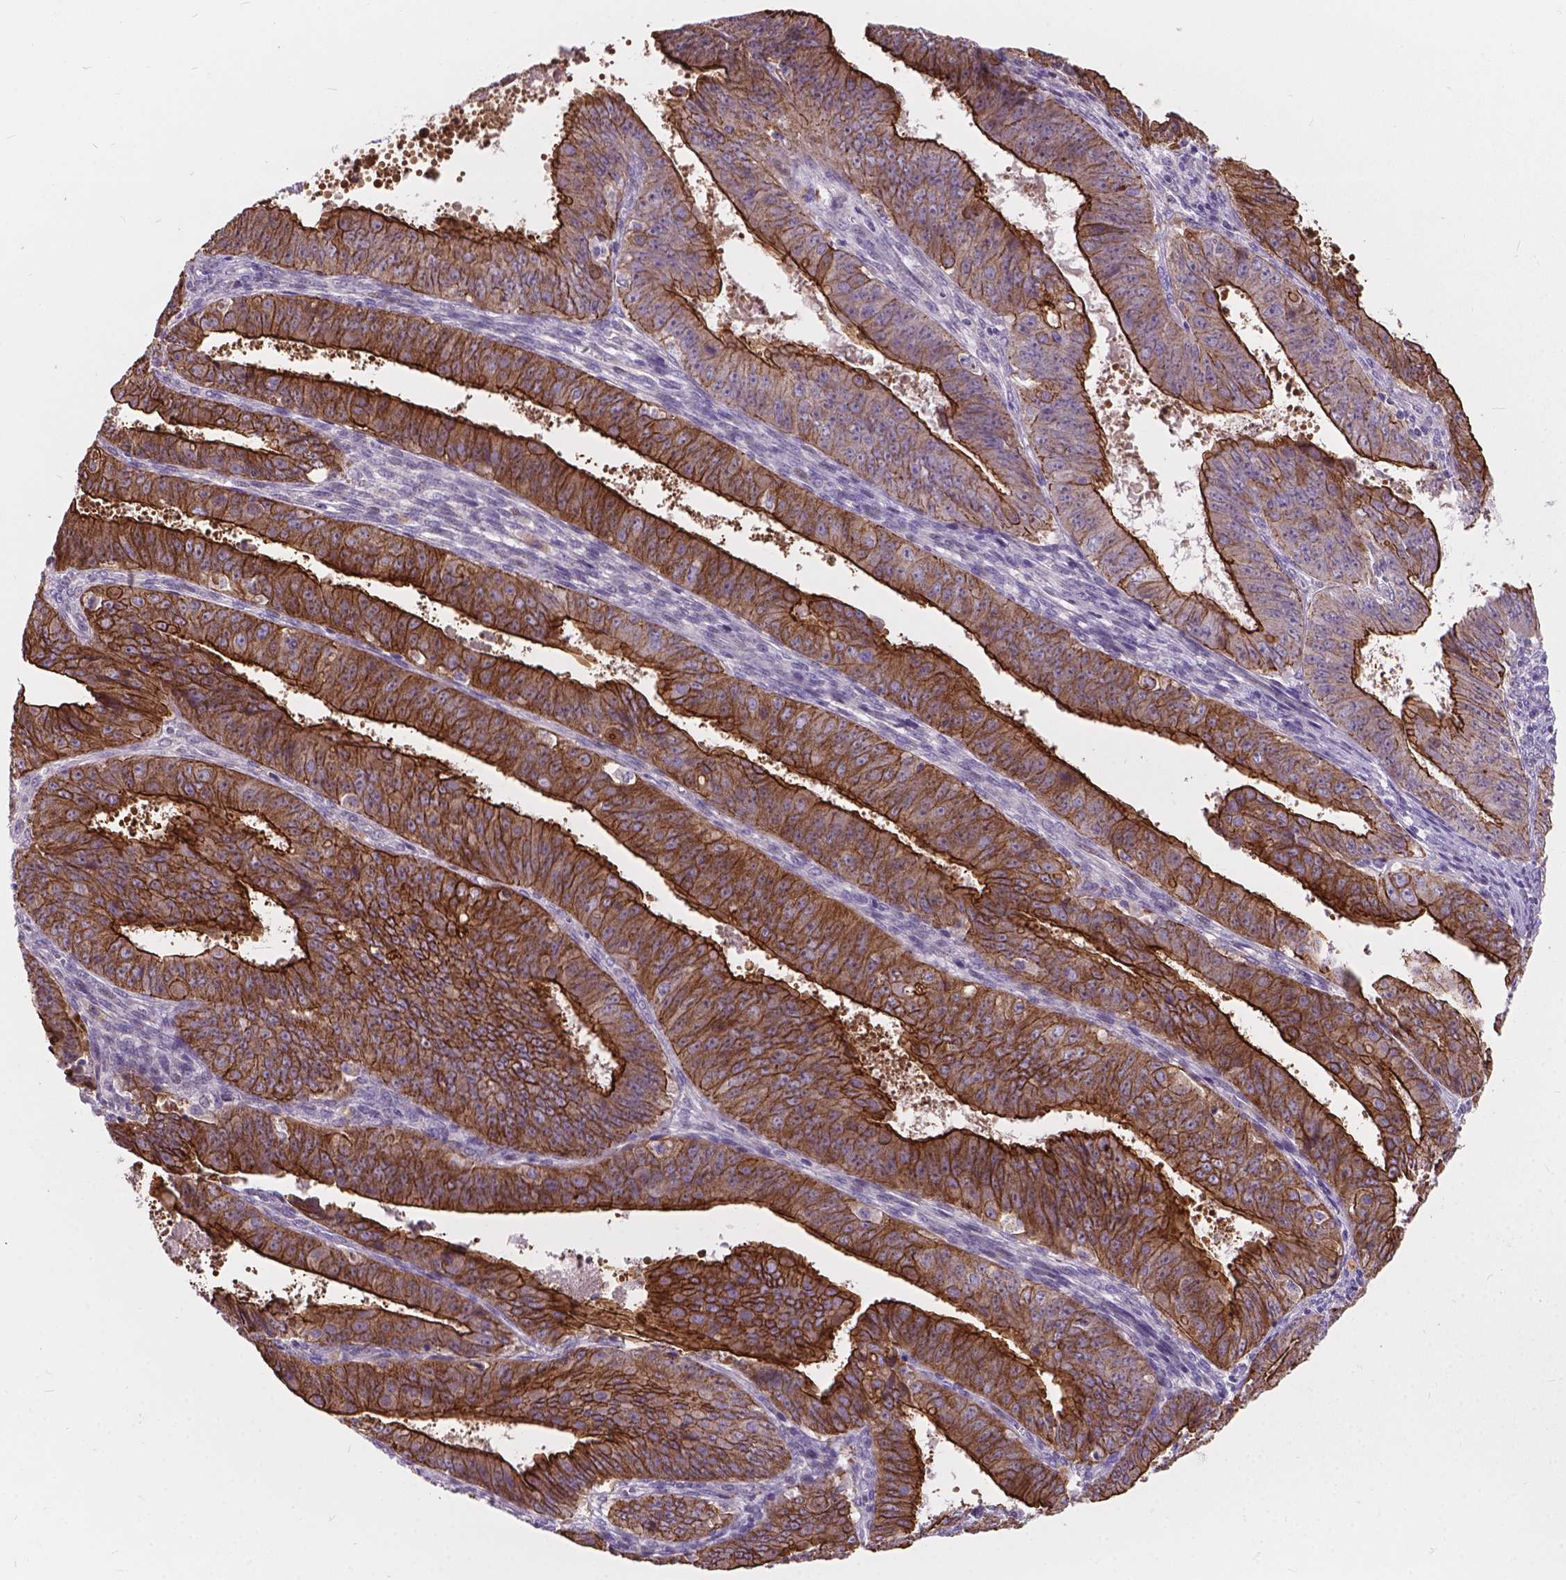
{"staining": {"intensity": "moderate", "quantity": ">75%", "location": "cytoplasmic/membranous"}, "tissue": "ovarian cancer", "cell_type": "Tumor cells", "image_type": "cancer", "snomed": [{"axis": "morphology", "description": "Carcinoma, endometroid"}, {"axis": "topography", "description": "Ovary"}], "caption": "Ovarian cancer (endometroid carcinoma) stained with a brown dye displays moderate cytoplasmic/membranous positive staining in about >75% of tumor cells.", "gene": "MYH14", "patient": {"sex": "female", "age": 42}}